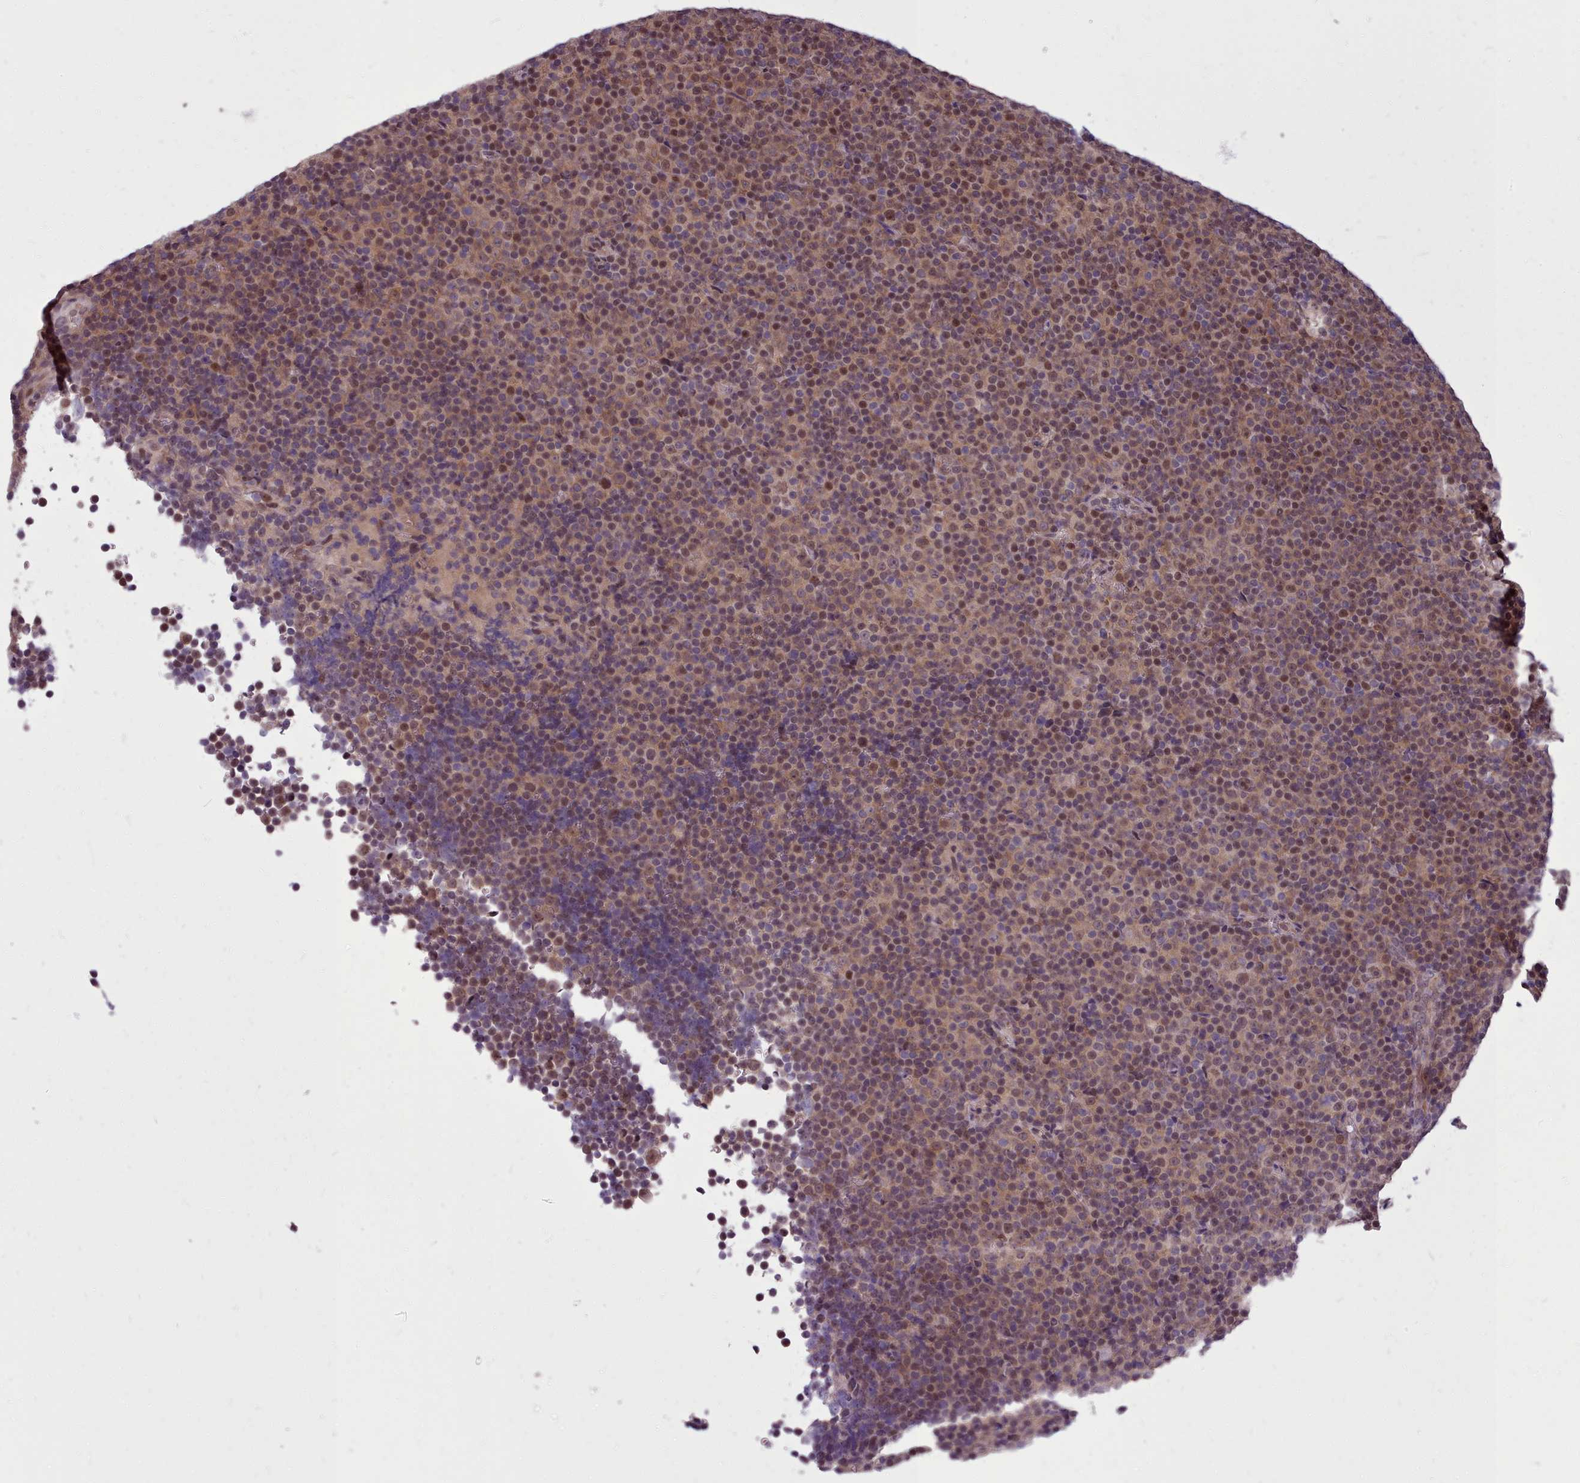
{"staining": {"intensity": "weak", "quantity": "25%-75%", "location": "nuclear"}, "tissue": "lymphoma", "cell_type": "Tumor cells", "image_type": "cancer", "snomed": [{"axis": "morphology", "description": "Malignant lymphoma, non-Hodgkin's type, Low grade"}, {"axis": "topography", "description": "Lymph node"}], "caption": "Lymphoma was stained to show a protein in brown. There is low levels of weak nuclear expression in approximately 25%-75% of tumor cells. The staining was performed using DAB to visualize the protein expression in brown, while the nuclei were stained in blue with hematoxylin (Magnification: 20x).", "gene": "AHCY", "patient": {"sex": "female", "age": 67}}